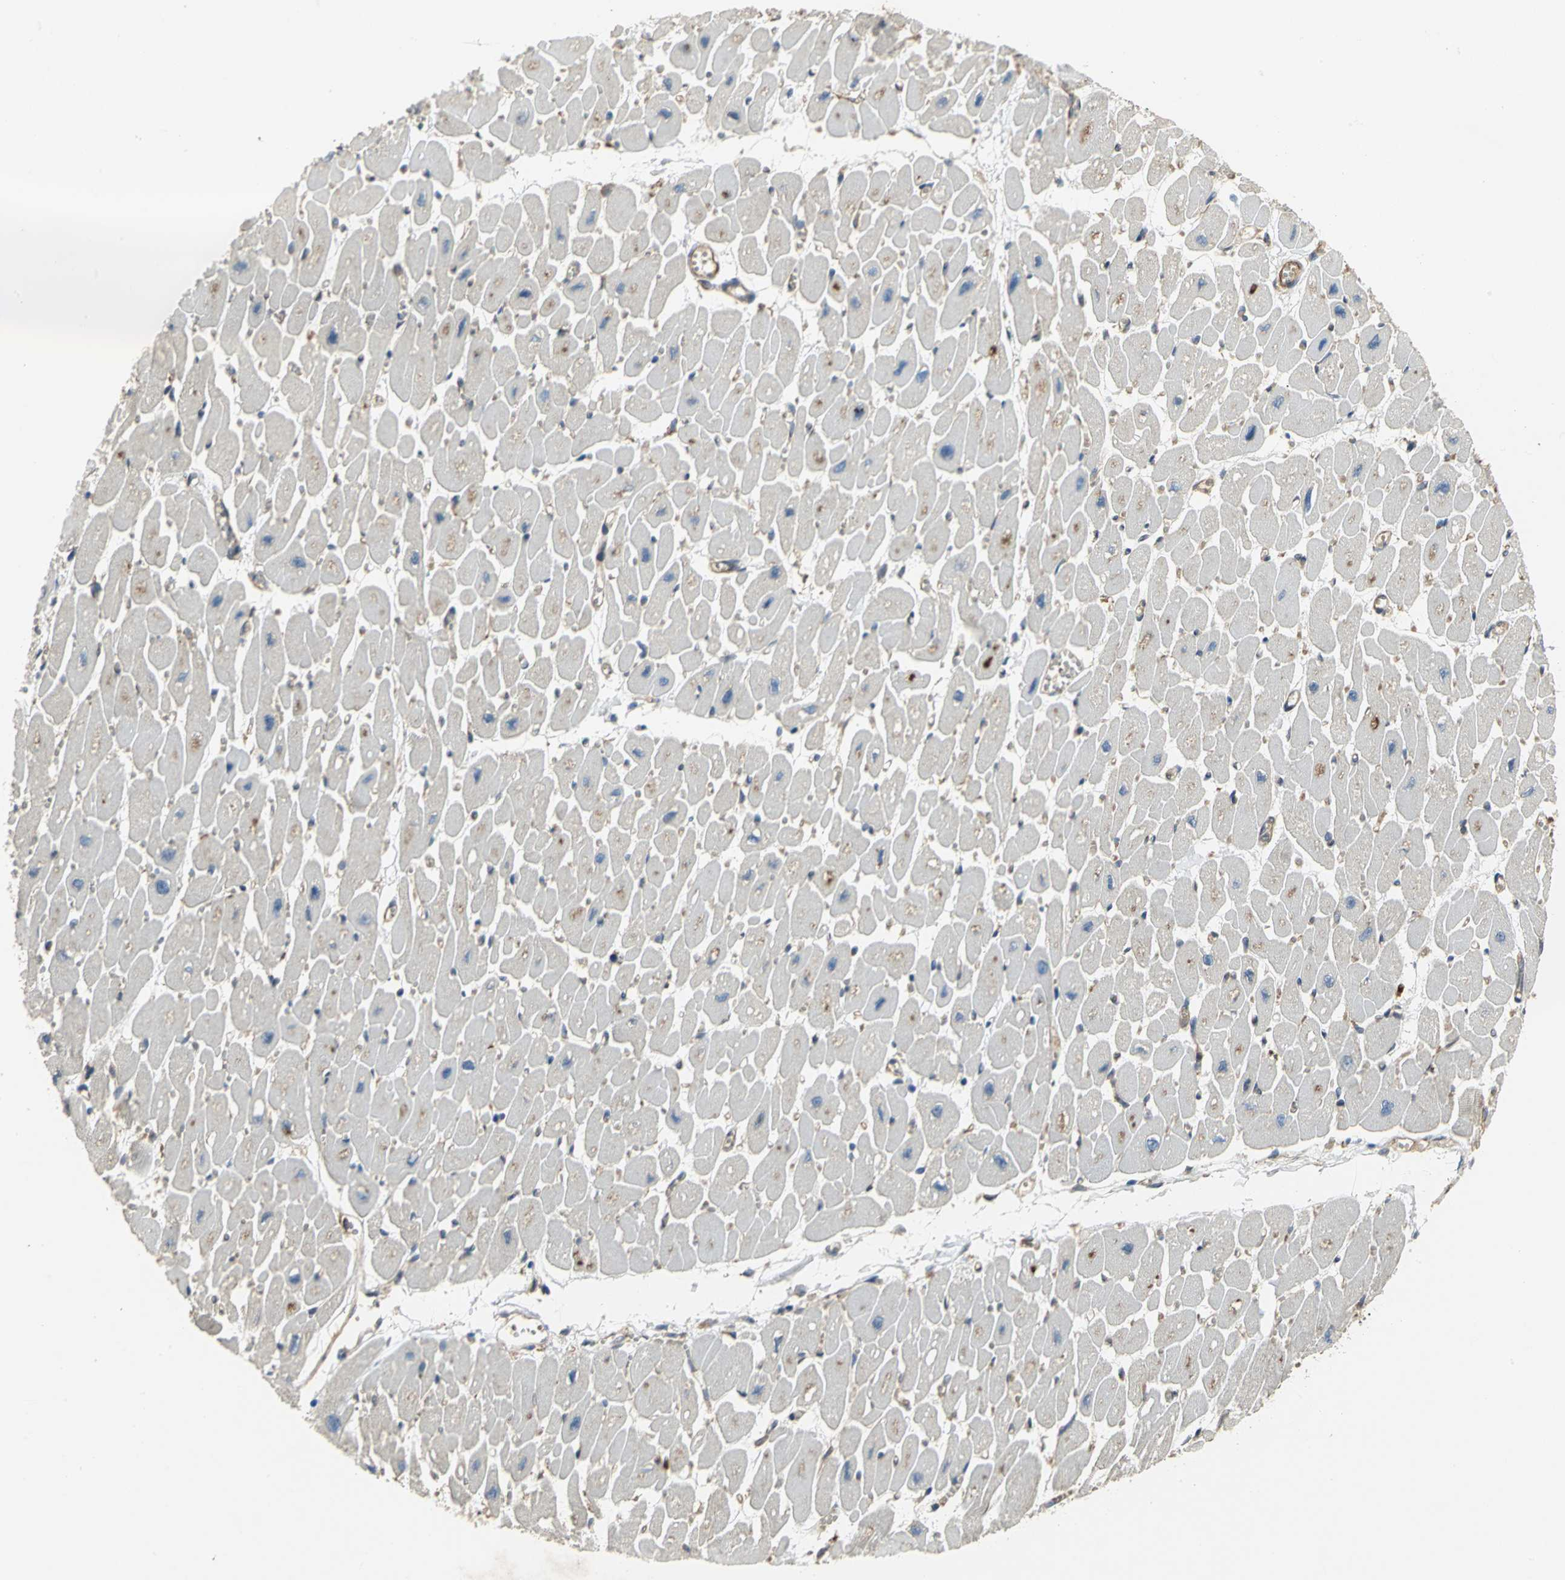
{"staining": {"intensity": "weak", "quantity": "25%-75%", "location": "cytoplasmic/membranous"}, "tissue": "heart muscle", "cell_type": "Cardiomyocytes", "image_type": "normal", "snomed": [{"axis": "morphology", "description": "Normal tissue, NOS"}, {"axis": "topography", "description": "Heart"}], "caption": "Heart muscle stained with DAB IHC shows low levels of weak cytoplasmic/membranous staining in approximately 25%-75% of cardiomyocytes. (DAB (3,3'-diaminobenzidine) = brown stain, brightfield microscopy at high magnification).", "gene": "SYVN1", "patient": {"sex": "female", "age": 54}}